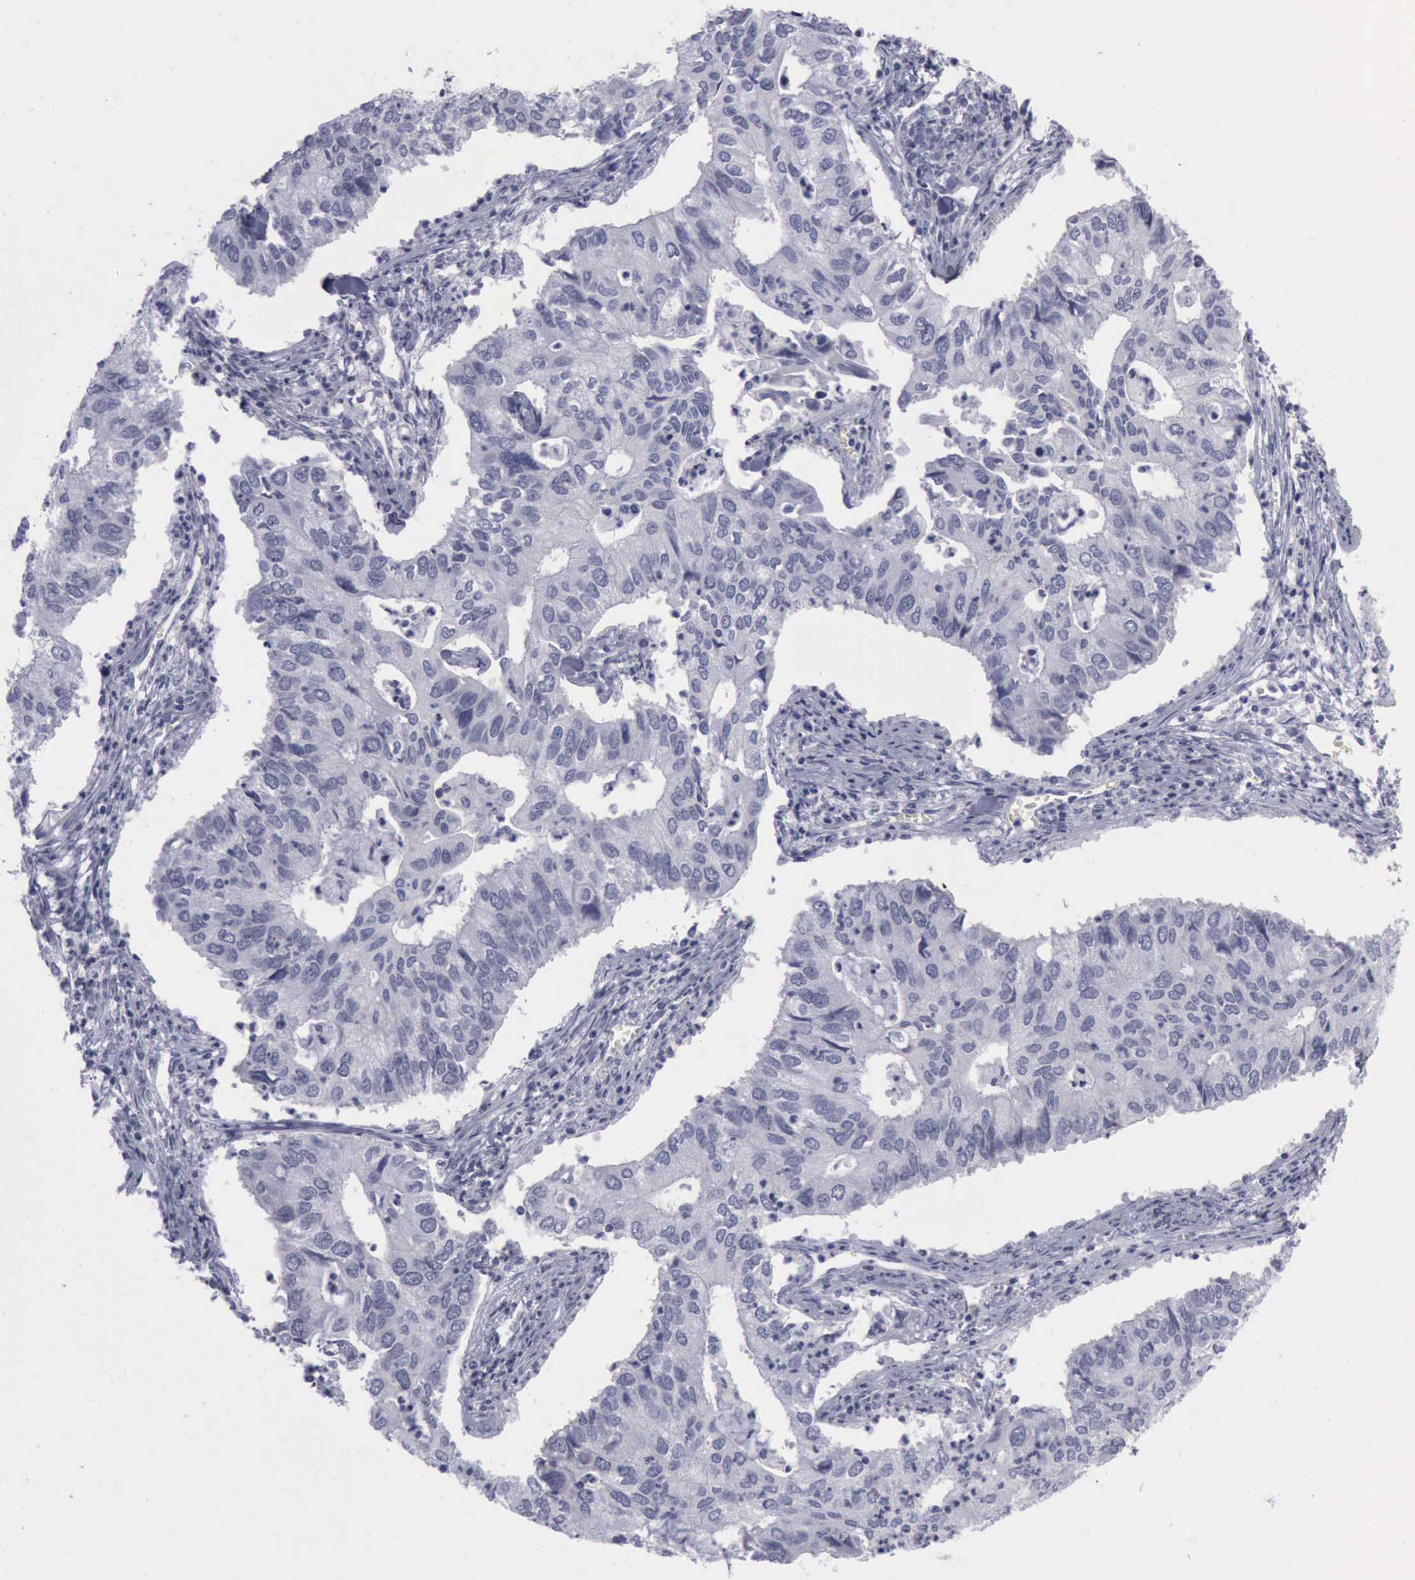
{"staining": {"intensity": "negative", "quantity": "none", "location": "none"}, "tissue": "lung cancer", "cell_type": "Tumor cells", "image_type": "cancer", "snomed": [{"axis": "morphology", "description": "Adenocarcinoma, NOS"}, {"axis": "topography", "description": "Lung"}], "caption": "This is an immunohistochemistry photomicrograph of human adenocarcinoma (lung). There is no positivity in tumor cells.", "gene": "KRT13", "patient": {"sex": "male", "age": 48}}